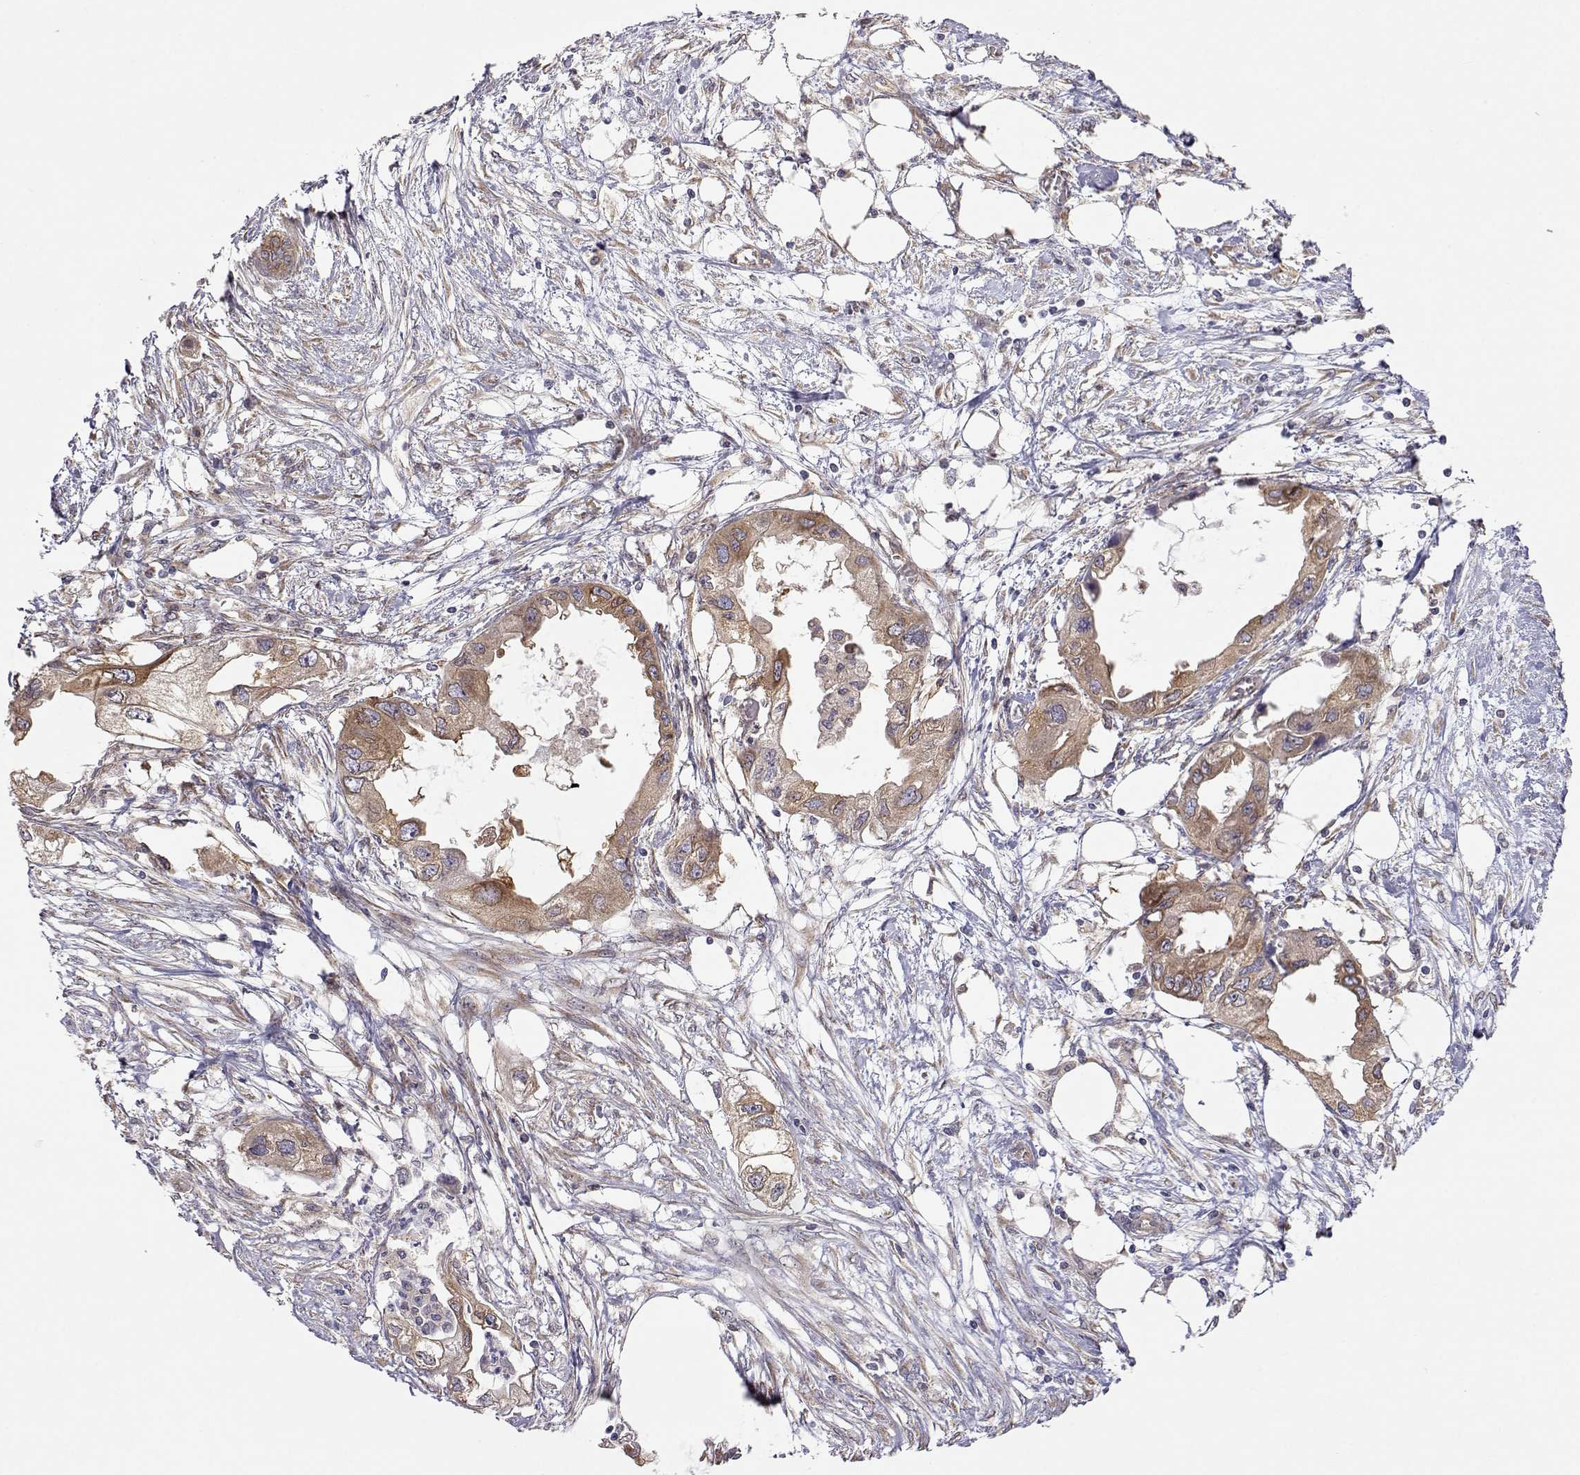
{"staining": {"intensity": "moderate", "quantity": ">75%", "location": "cytoplasmic/membranous"}, "tissue": "endometrial cancer", "cell_type": "Tumor cells", "image_type": "cancer", "snomed": [{"axis": "morphology", "description": "Adenocarcinoma, NOS"}, {"axis": "morphology", "description": "Adenocarcinoma, metastatic, NOS"}, {"axis": "topography", "description": "Adipose tissue"}, {"axis": "topography", "description": "Endometrium"}], "caption": "High-power microscopy captured an immunohistochemistry photomicrograph of endometrial adenocarcinoma, revealing moderate cytoplasmic/membranous staining in about >75% of tumor cells.", "gene": "PAIP1", "patient": {"sex": "female", "age": 67}}